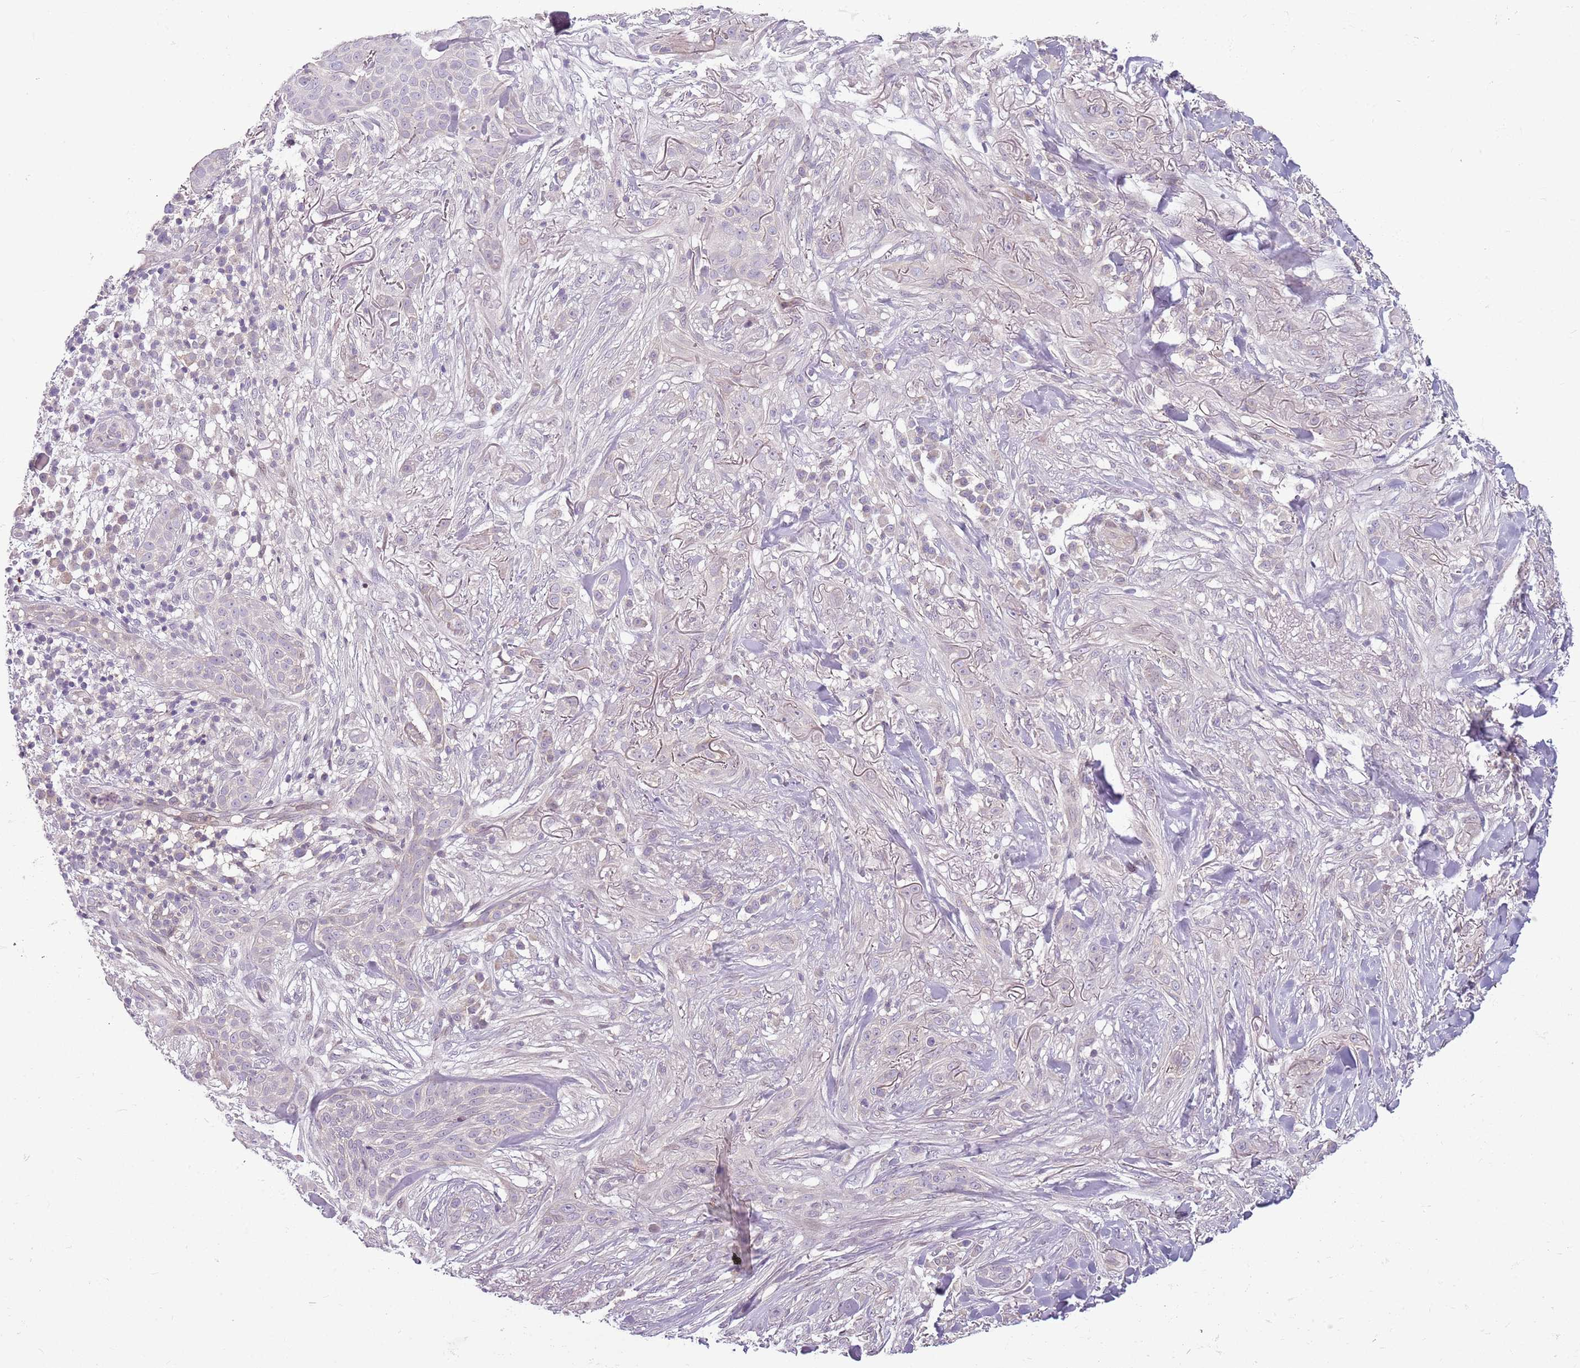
{"staining": {"intensity": "negative", "quantity": "none", "location": "none"}, "tissue": "skin cancer", "cell_type": "Tumor cells", "image_type": "cancer", "snomed": [{"axis": "morphology", "description": "Basal cell carcinoma"}, {"axis": "topography", "description": "Skin"}], "caption": "Tumor cells are negative for protein expression in human basal cell carcinoma (skin).", "gene": "DEFB116", "patient": {"sex": "male", "age": 72}}